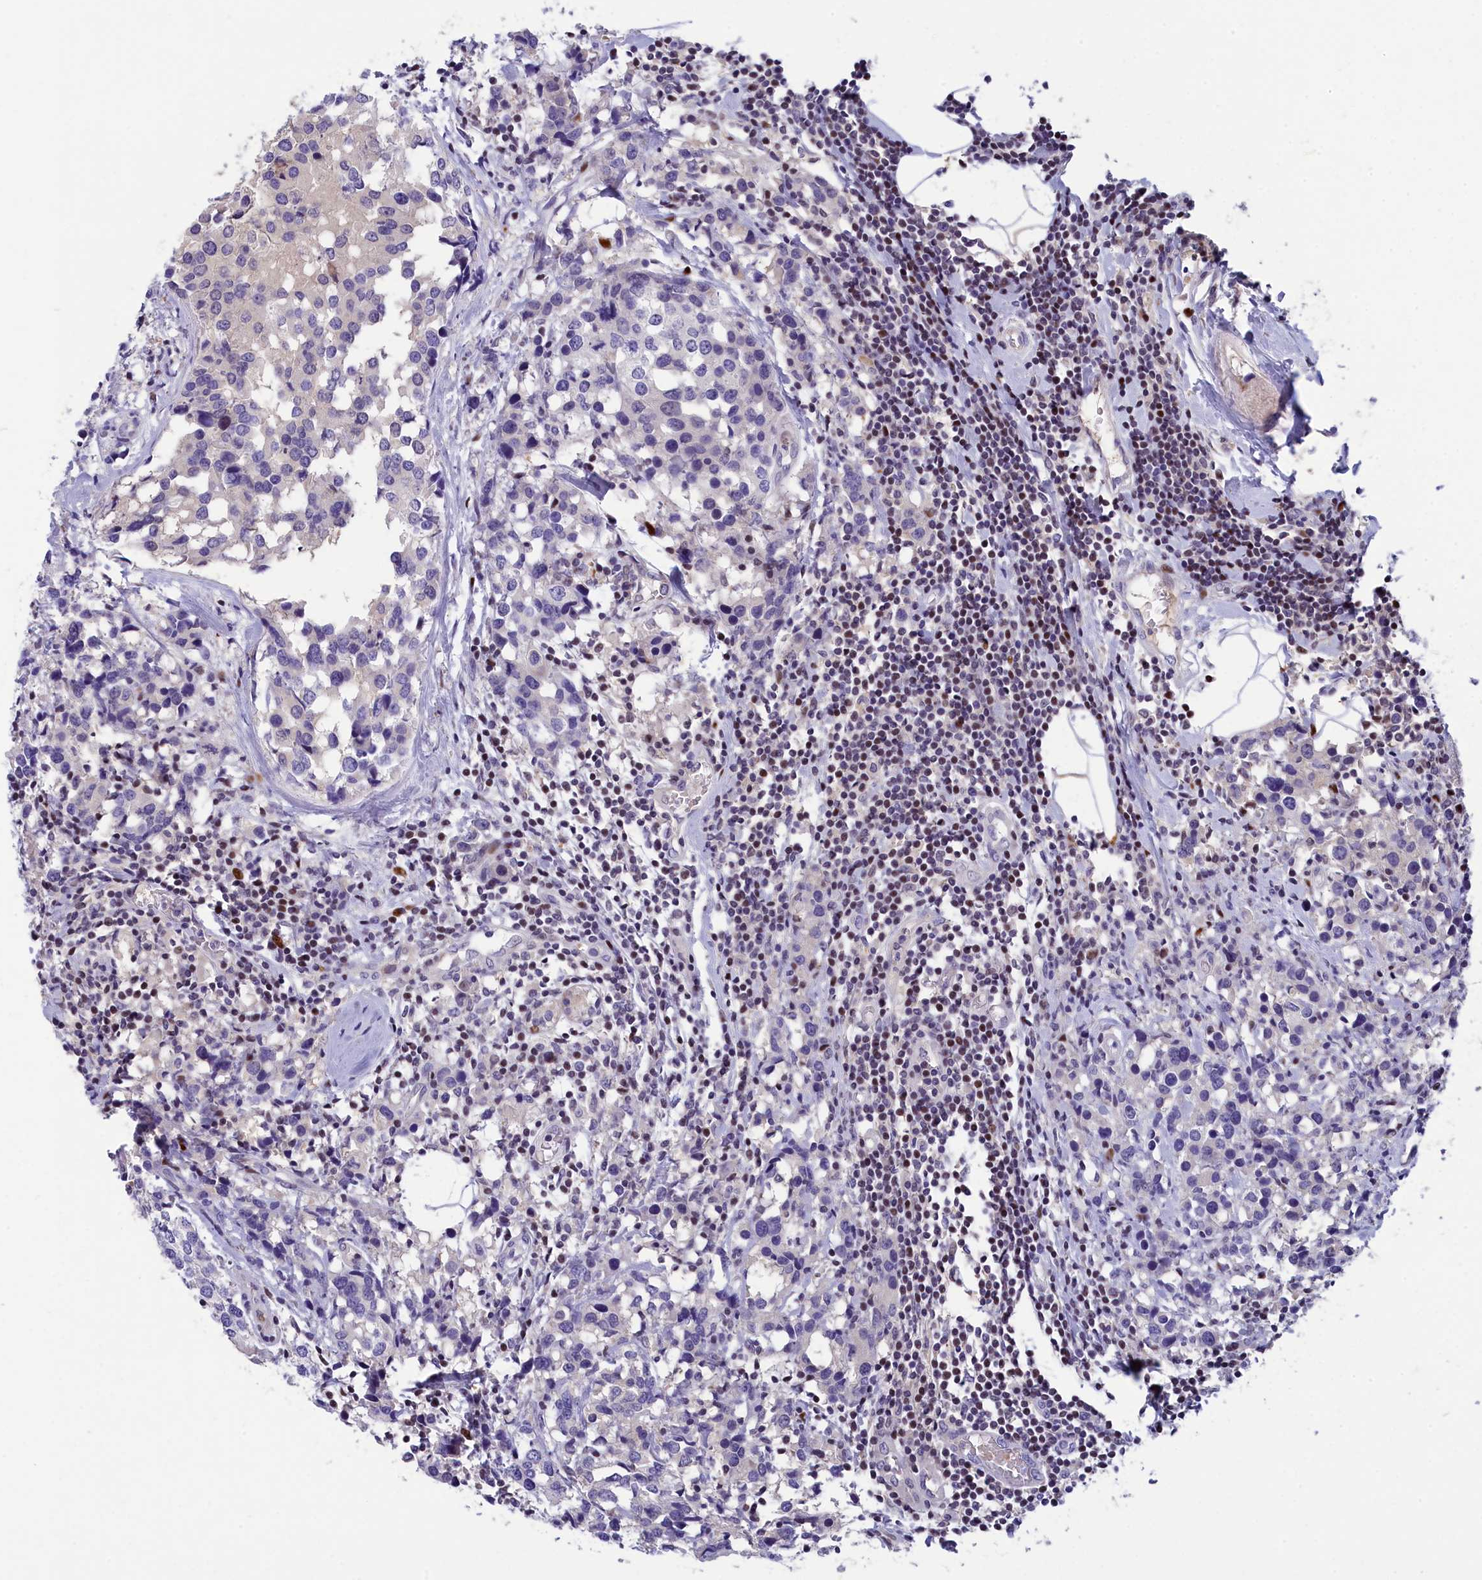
{"staining": {"intensity": "negative", "quantity": "none", "location": "none"}, "tissue": "breast cancer", "cell_type": "Tumor cells", "image_type": "cancer", "snomed": [{"axis": "morphology", "description": "Lobular carcinoma"}, {"axis": "topography", "description": "Breast"}], "caption": "Breast lobular carcinoma stained for a protein using IHC exhibits no expression tumor cells.", "gene": "NKPD1", "patient": {"sex": "female", "age": 59}}